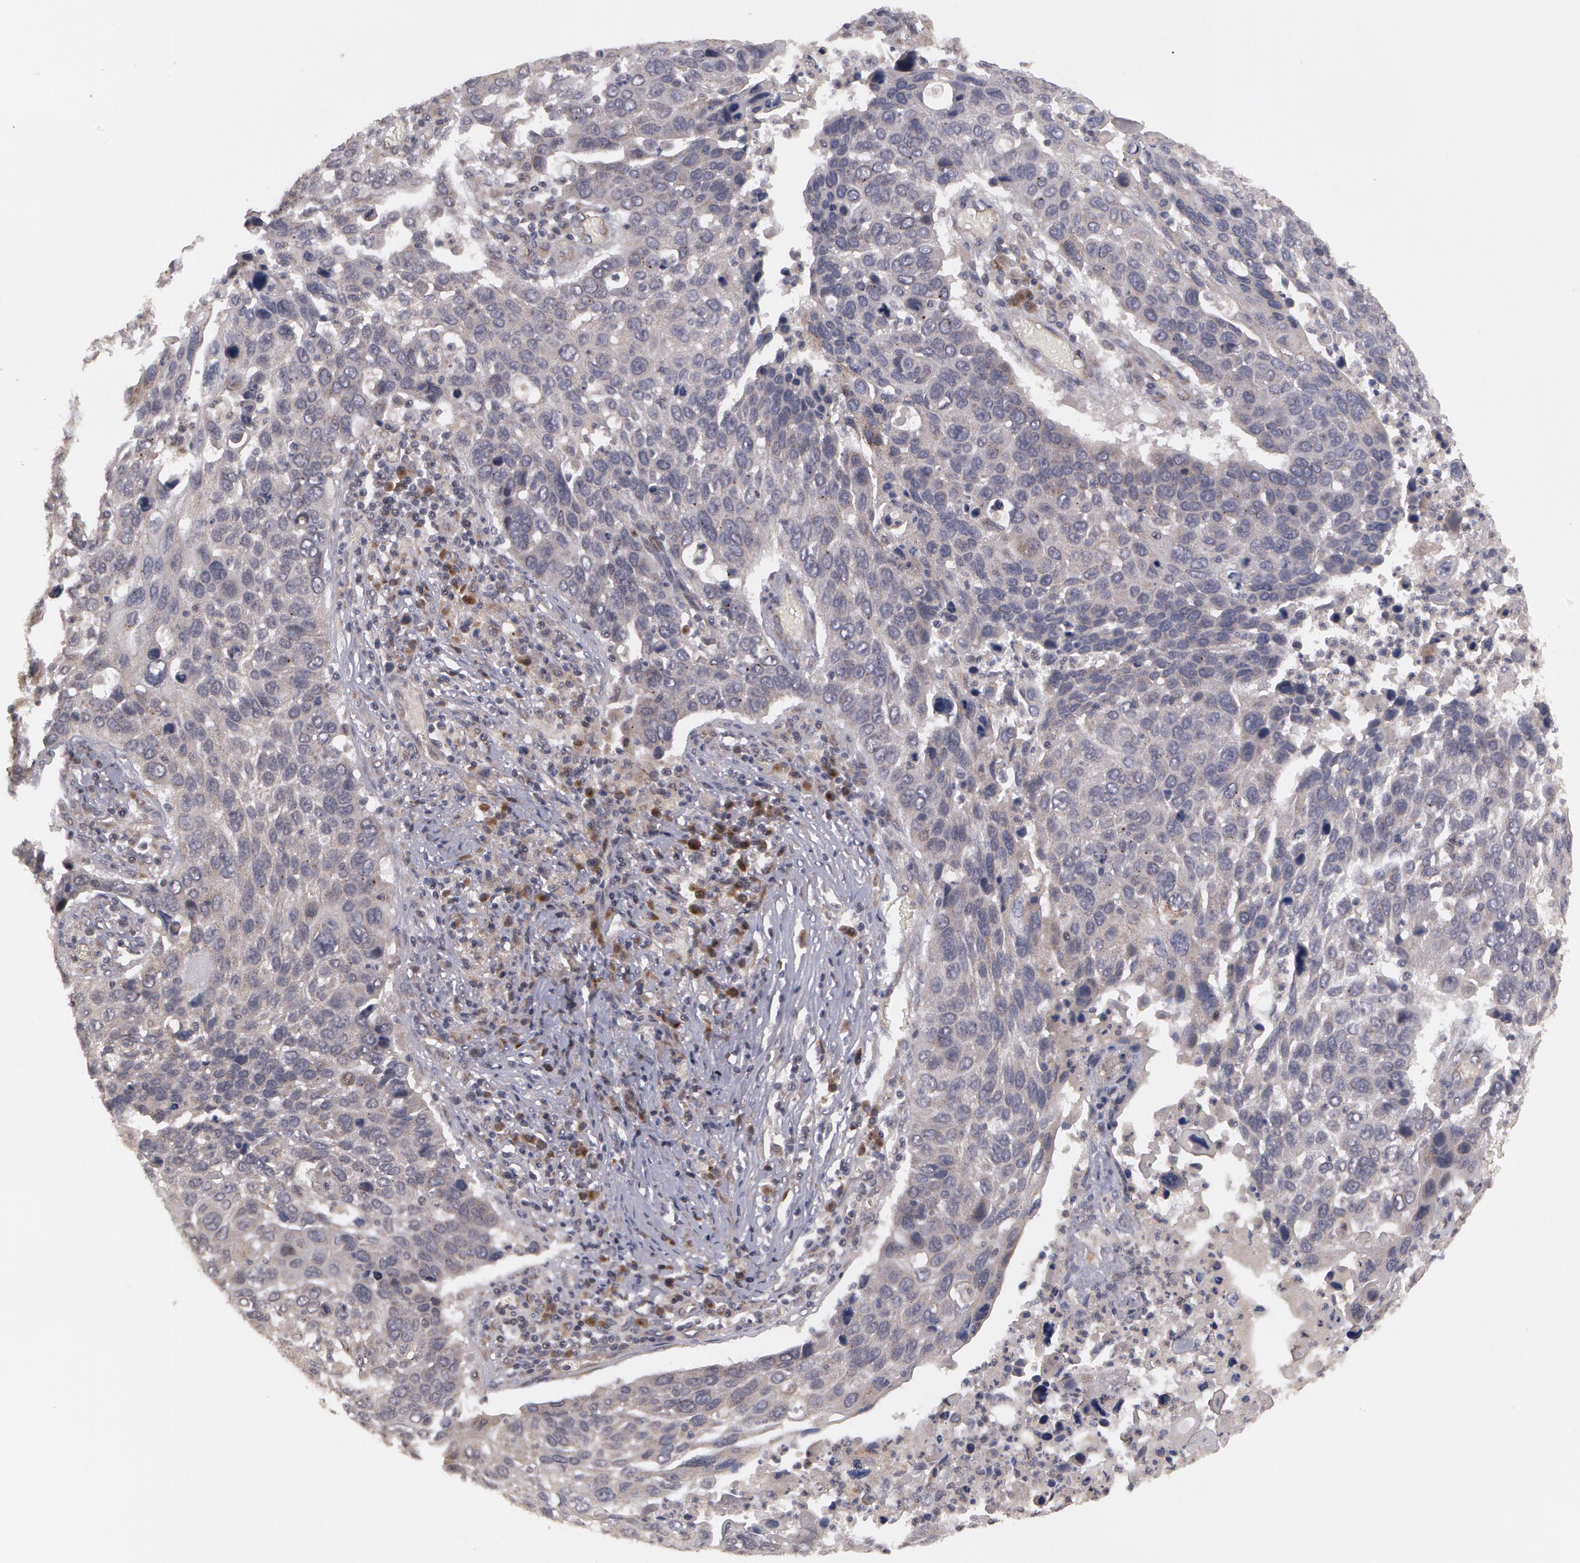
{"staining": {"intensity": "negative", "quantity": "none", "location": "none"}, "tissue": "lung cancer", "cell_type": "Tumor cells", "image_type": "cancer", "snomed": [{"axis": "morphology", "description": "Squamous cell carcinoma, NOS"}, {"axis": "topography", "description": "Lung"}], "caption": "Protein analysis of lung cancer (squamous cell carcinoma) demonstrates no significant expression in tumor cells. The staining was performed using DAB to visualize the protein expression in brown, while the nuclei were stained in blue with hematoxylin (Magnification: 20x).", "gene": "STX5", "patient": {"sex": "male", "age": 68}}